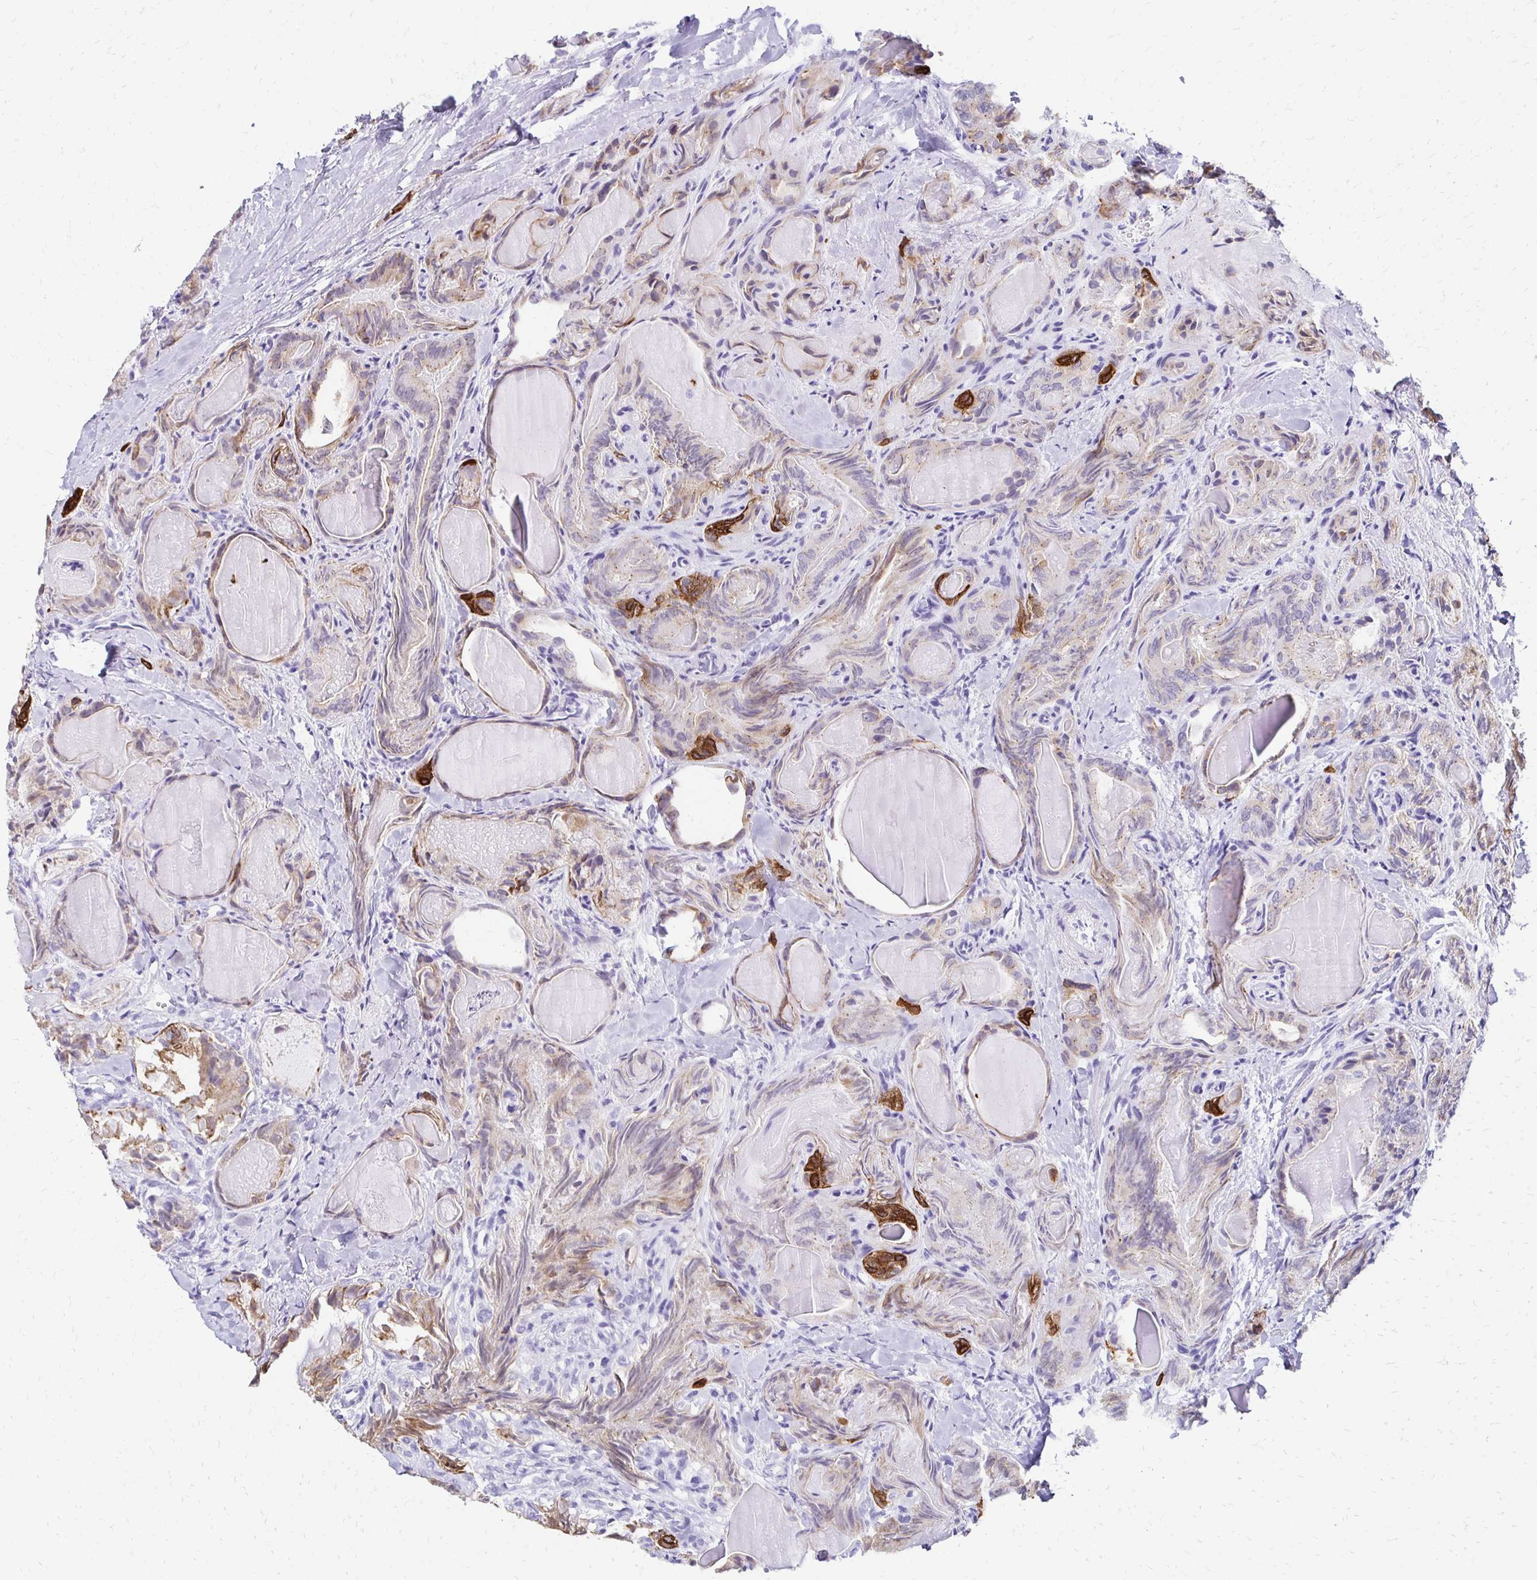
{"staining": {"intensity": "moderate", "quantity": "25%-75%", "location": "cytoplasmic/membranous"}, "tissue": "thyroid cancer", "cell_type": "Tumor cells", "image_type": "cancer", "snomed": [{"axis": "morphology", "description": "Papillary adenocarcinoma, NOS"}, {"axis": "topography", "description": "Thyroid gland"}], "caption": "A photomicrograph showing moderate cytoplasmic/membranous positivity in approximately 25%-75% of tumor cells in thyroid cancer (papillary adenocarcinoma), as visualized by brown immunohistochemical staining.", "gene": "C1QTNF2", "patient": {"sex": "female", "age": 75}}